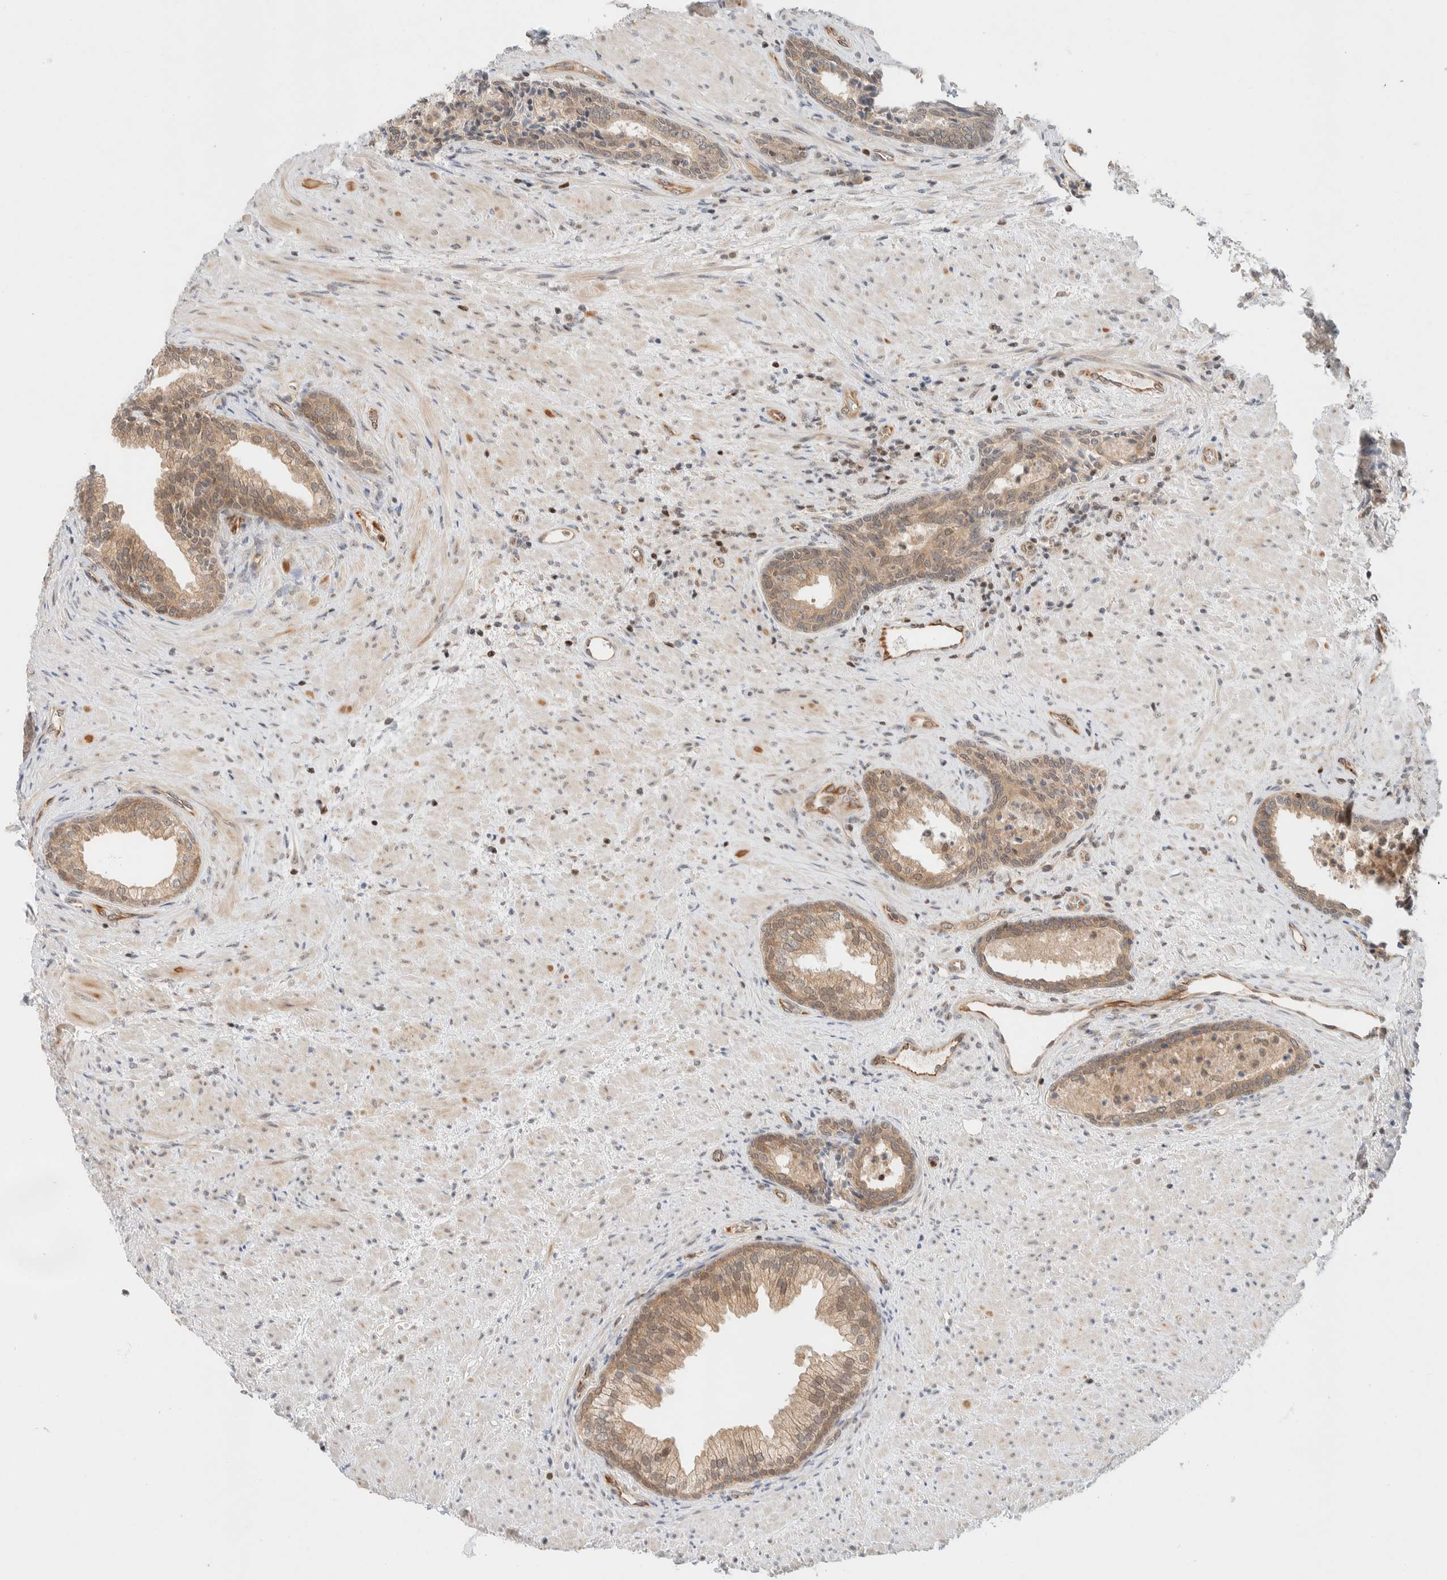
{"staining": {"intensity": "moderate", "quantity": ">75%", "location": "cytoplasmic/membranous"}, "tissue": "prostate", "cell_type": "Glandular cells", "image_type": "normal", "snomed": [{"axis": "morphology", "description": "Normal tissue, NOS"}, {"axis": "topography", "description": "Prostate"}], "caption": "DAB (3,3'-diaminobenzidine) immunohistochemical staining of unremarkable prostate reveals moderate cytoplasmic/membranous protein positivity in approximately >75% of glandular cells. The staining is performed using DAB (3,3'-diaminobenzidine) brown chromogen to label protein expression. The nuclei are counter-stained blue using hematoxylin.", "gene": "C8orf76", "patient": {"sex": "male", "age": 76}}